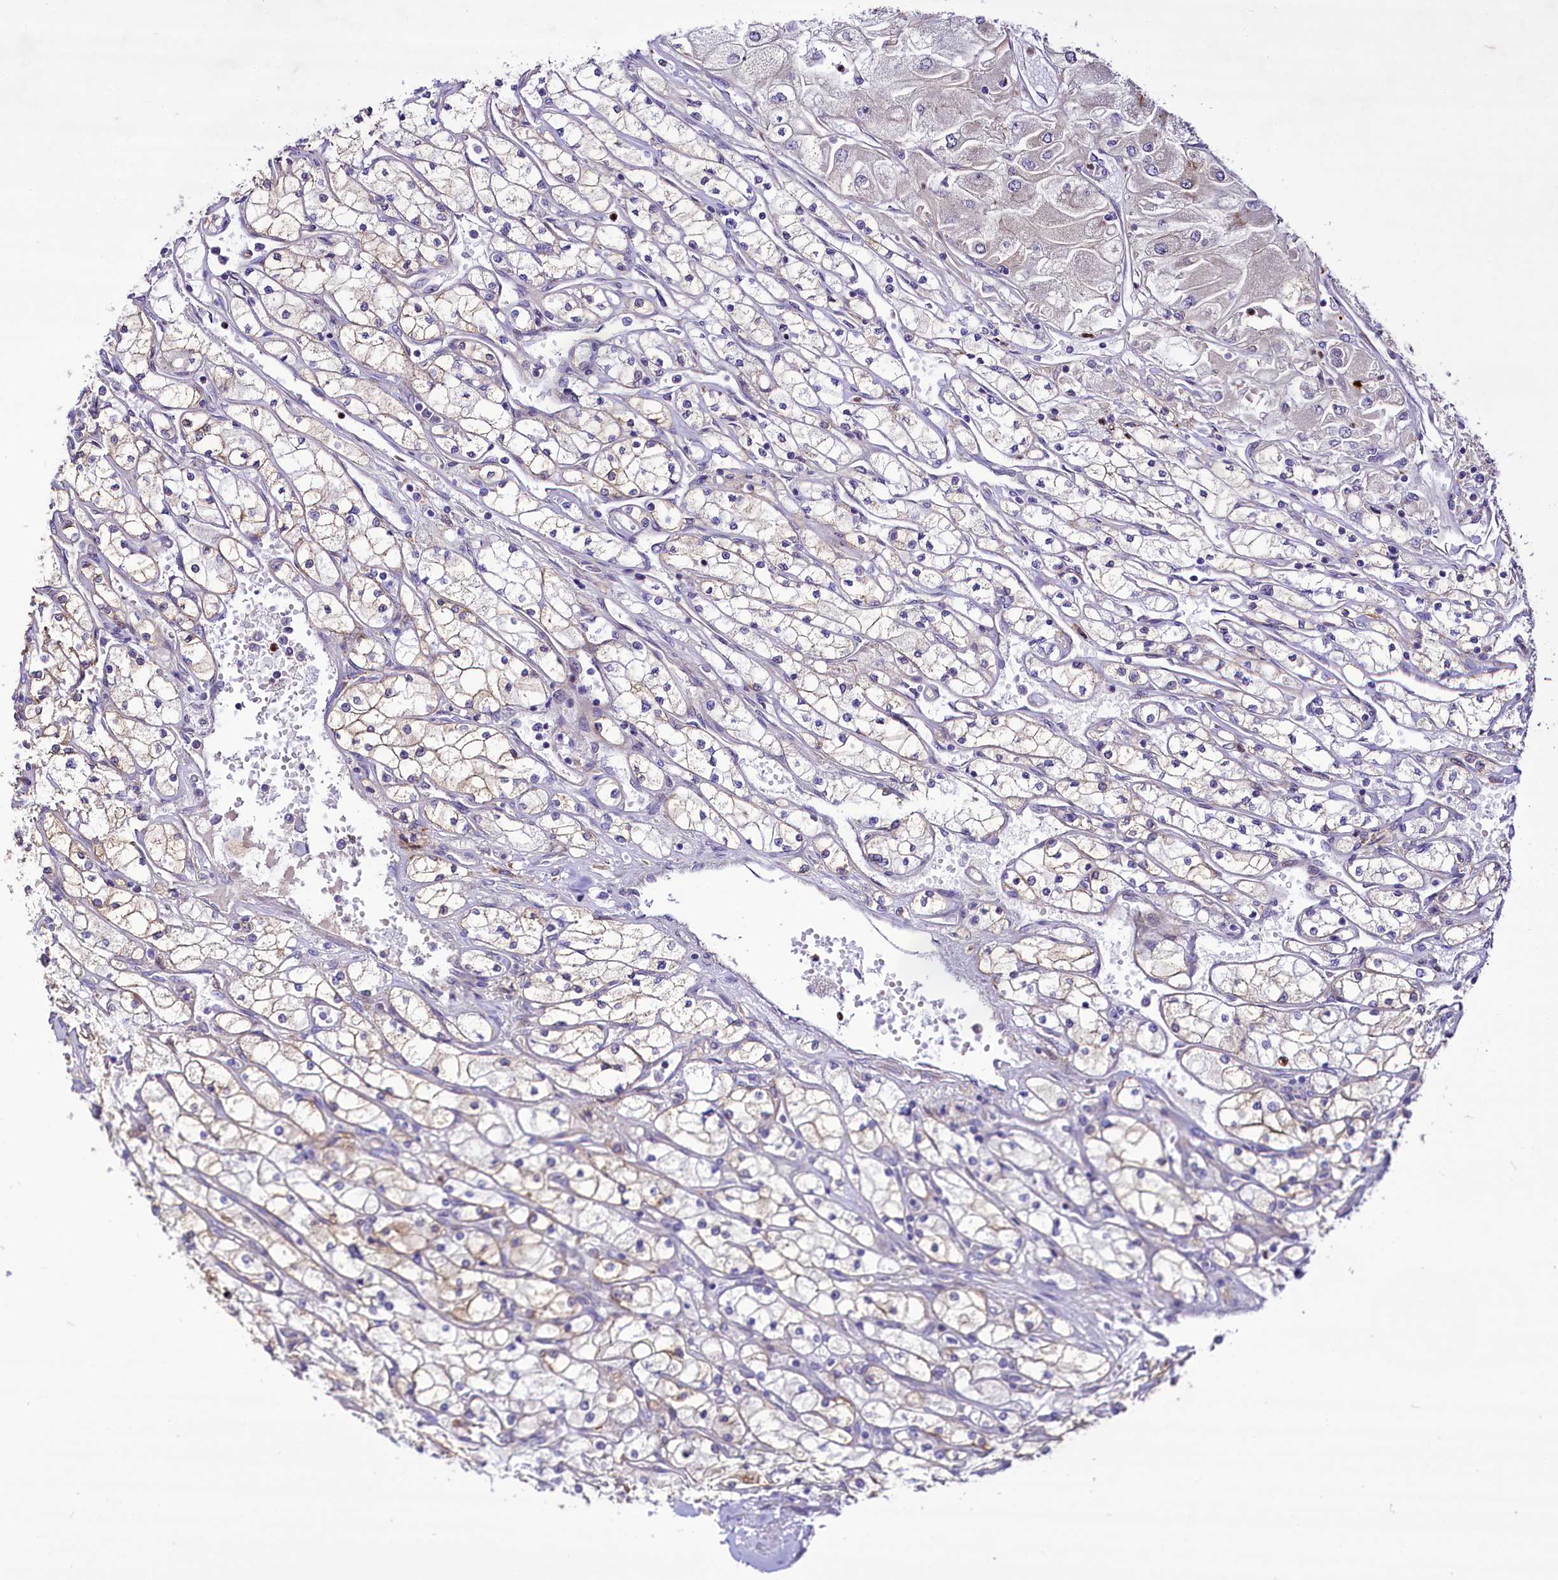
{"staining": {"intensity": "negative", "quantity": "none", "location": "none"}, "tissue": "renal cancer", "cell_type": "Tumor cells", "image_type": "cancer", "snomed": [{"axis": "morphology", "description": "Adenocarcinoma, NOS"}, {"axis": "topography", "description": "Kidney"}], "caption": "An IHC histopathology image of renal cancer (adenocarcinoma) is shown. There is no staining in tumor cells of renal cancer (adenocarcinoma). Brightfield microscopy of IHC stained with DAB (brown) and hematoxylin (blue), captured at high magnification.", "gene": "ZC3H12C", "patient": {"sex": "male", "age": 80}}